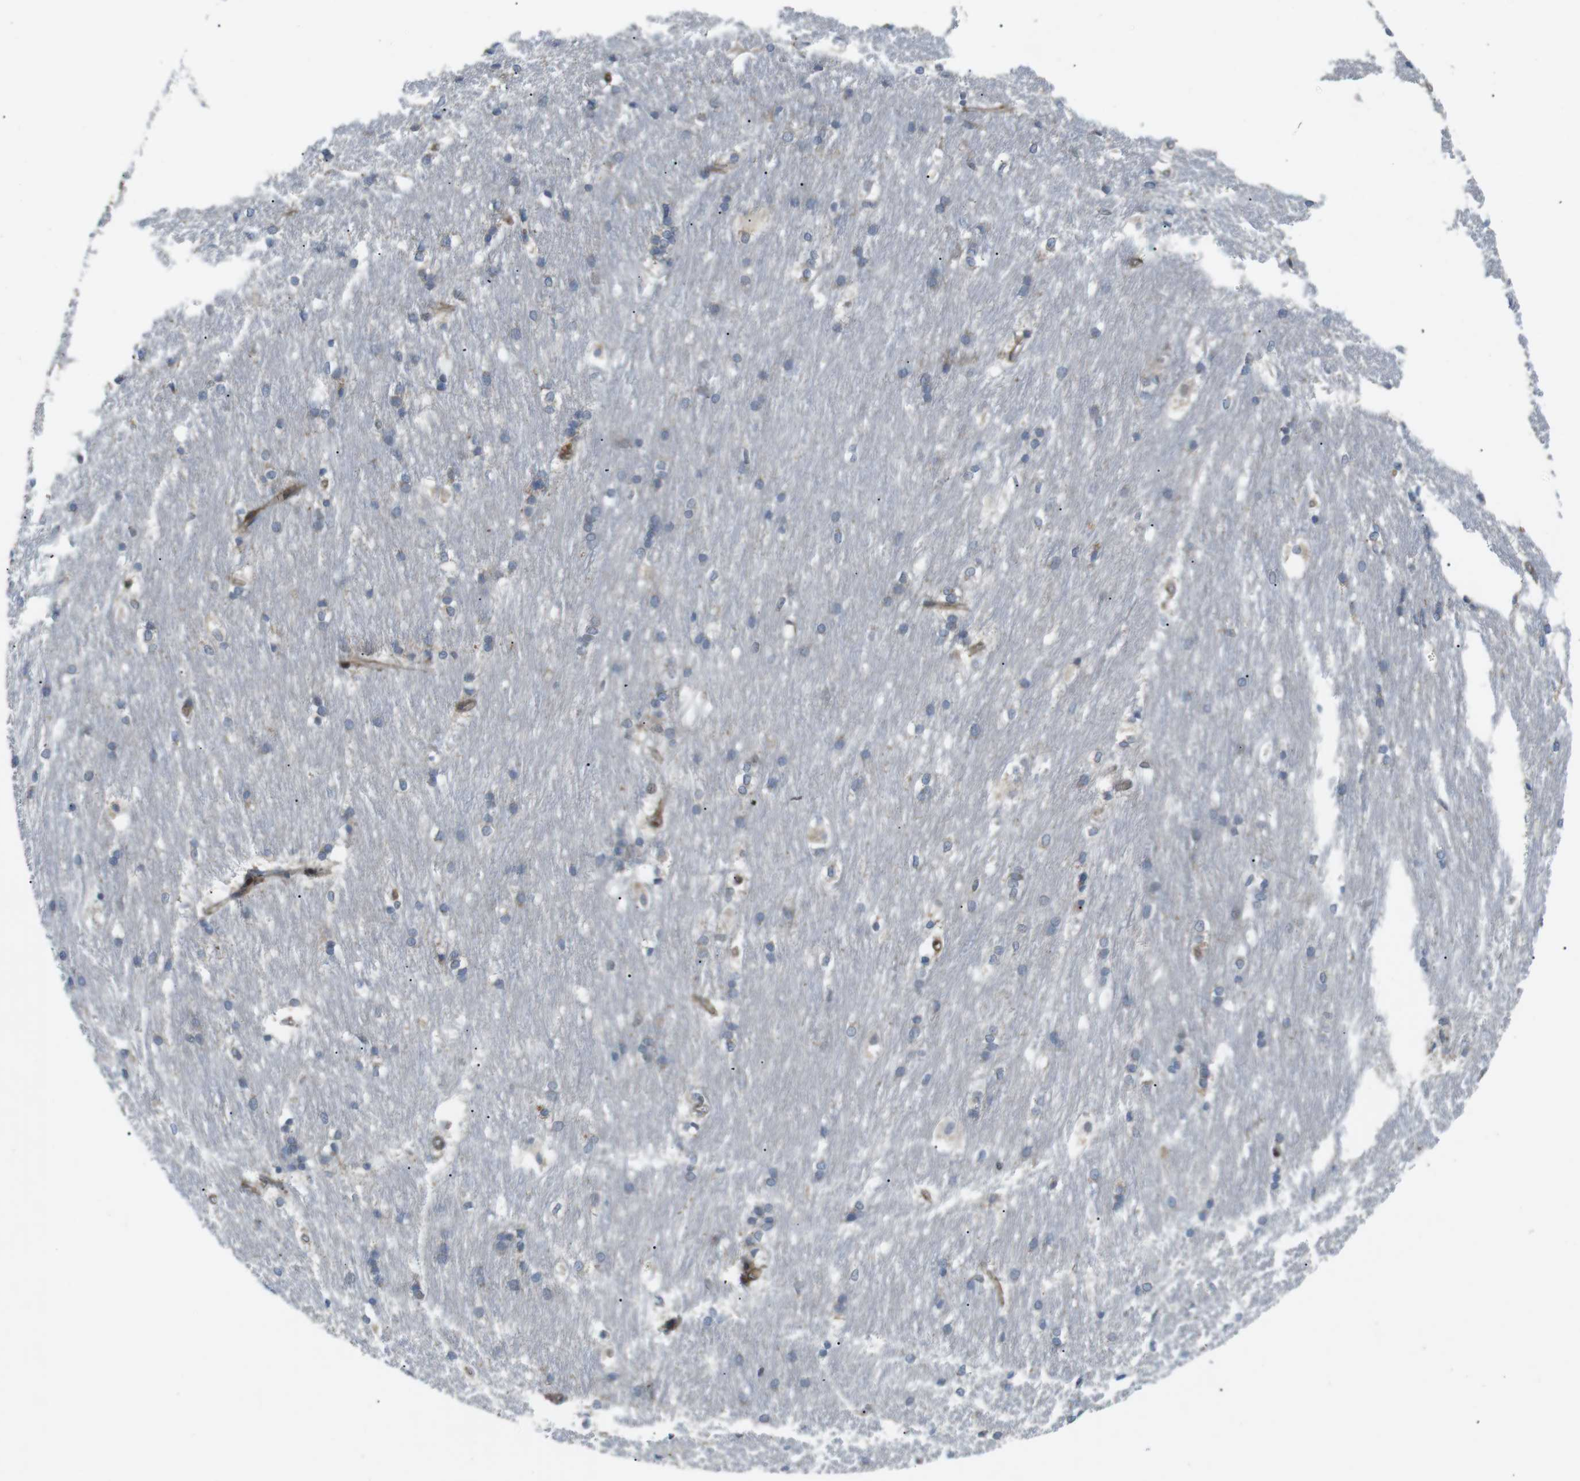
{"staining": {"intensity": "moderate", "quantity": "<25%", "location": "cytoplasmic/membranous"}, "tissue": "caudate", "cell_type": "Glial cells", "image_type": "normal", "snomed": [{"axis": "morphology", "description": "Normal tissue, NOS"}, {"axis": "topography", "description": "Lateral ventricle wall"}], "caption": "DAB immunohistochemical staining of normal caudate demonstrates moderate cytoplasmic/membranous protein staining in approximately <25% of glial cells. The staining was performed using DAB (3,3'-diaminobenzidine), with brown indicating positive protein expression. Nuclei are stained blue with hematoxylin.", "gene": "KANK2", "patient": {"sex": "female", "age": 19}}